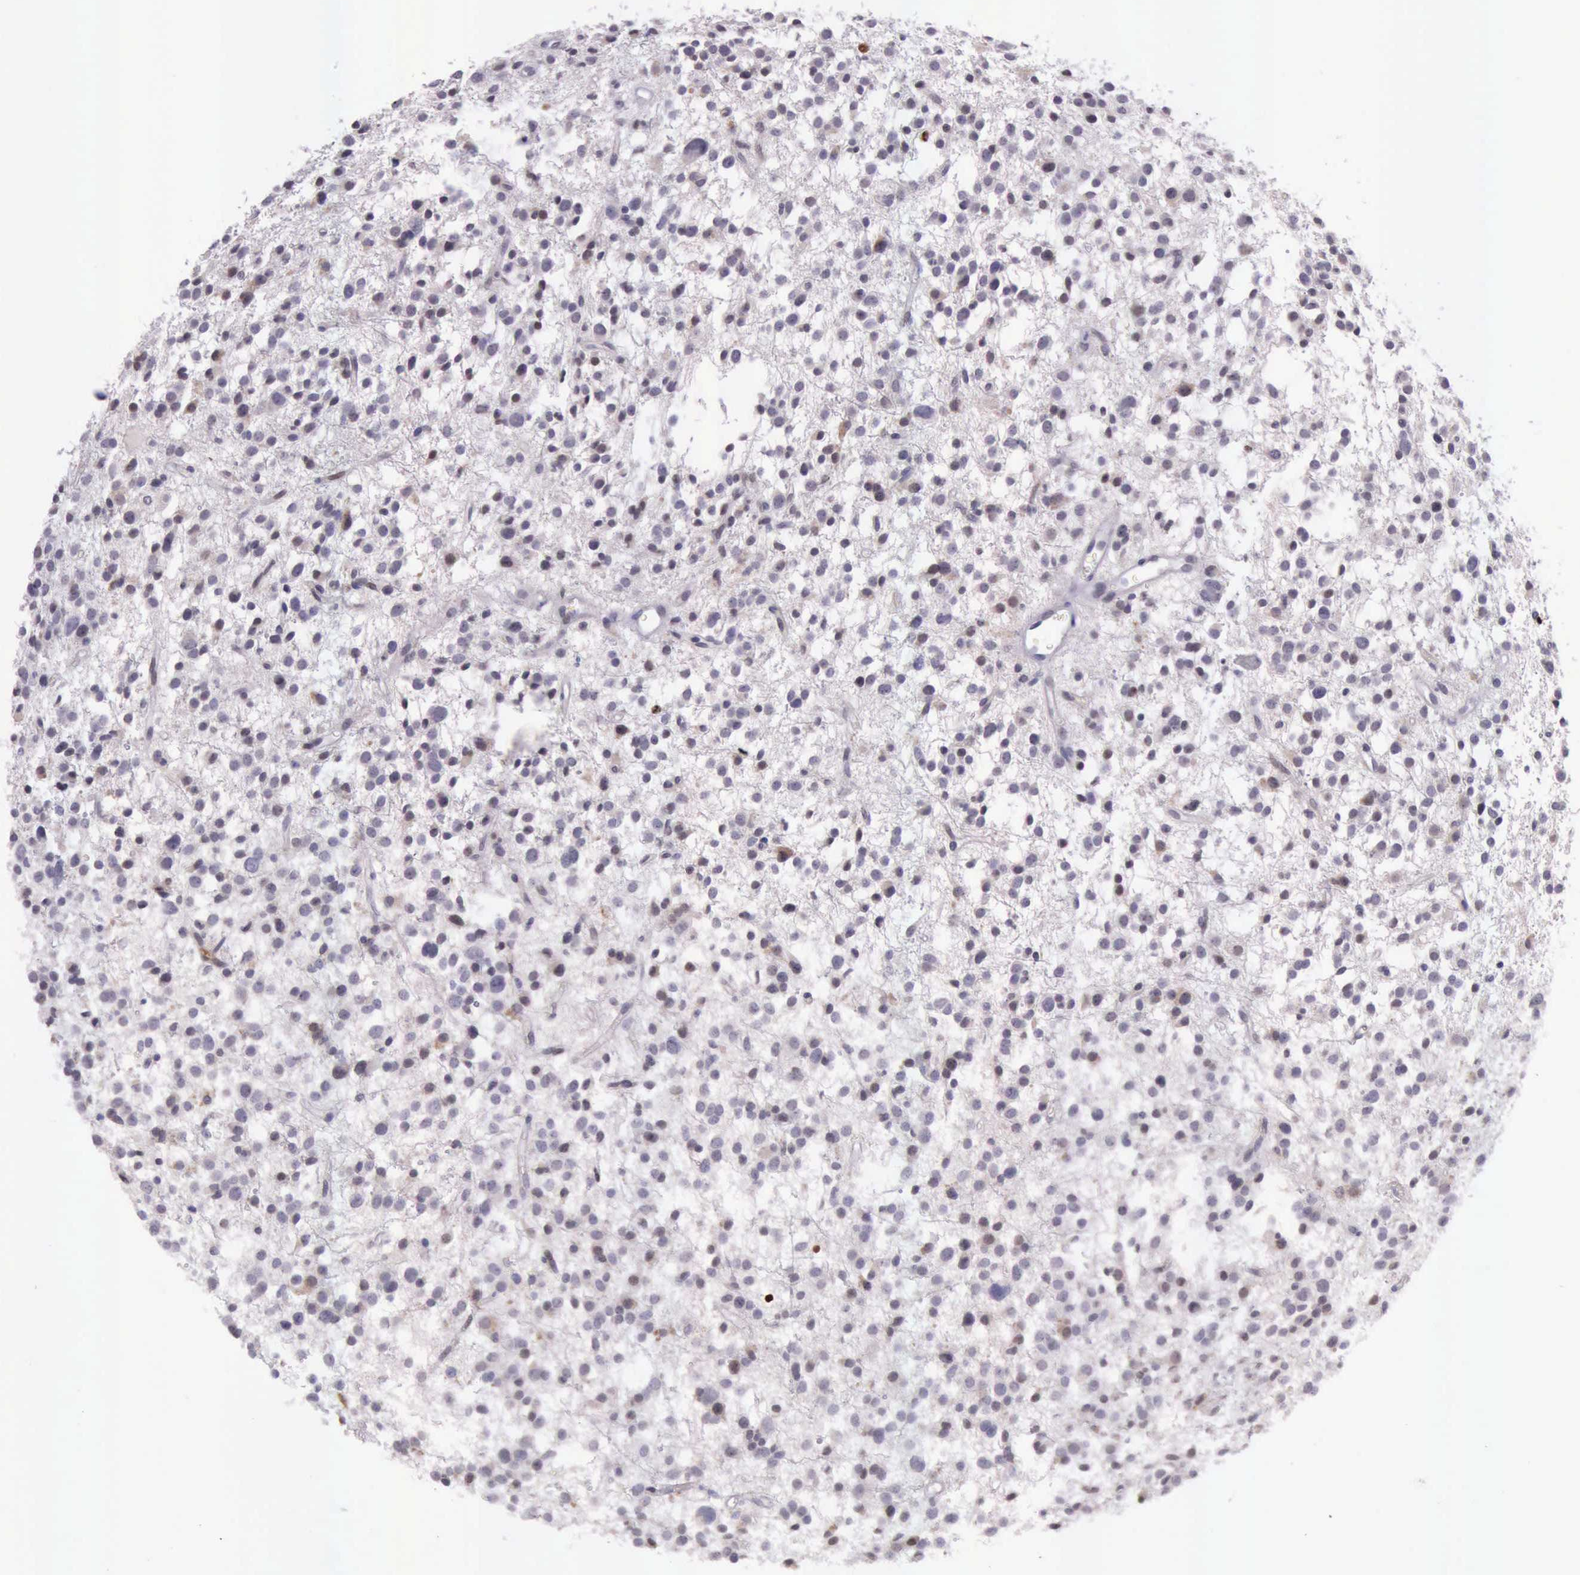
{"staining": {"intensity": "strong", "quantity": "<25%", "location": "nuclear"}, "tissue": "glioma", "cell_type": "Tumor cells", "image_type": "cancer", "snomed": [{"axis": "morphology", "description": "Glioma, malignant, Low grade"}, {"axis": "topography", "description": "Brain"}], "caption": "Glioma was stained to show a protein in brown. There is medium levels of strong nuclear expression in about <25% of tumor cells.", "gene": "PARP1", "patient": {"sex": "female", "age": 36}}